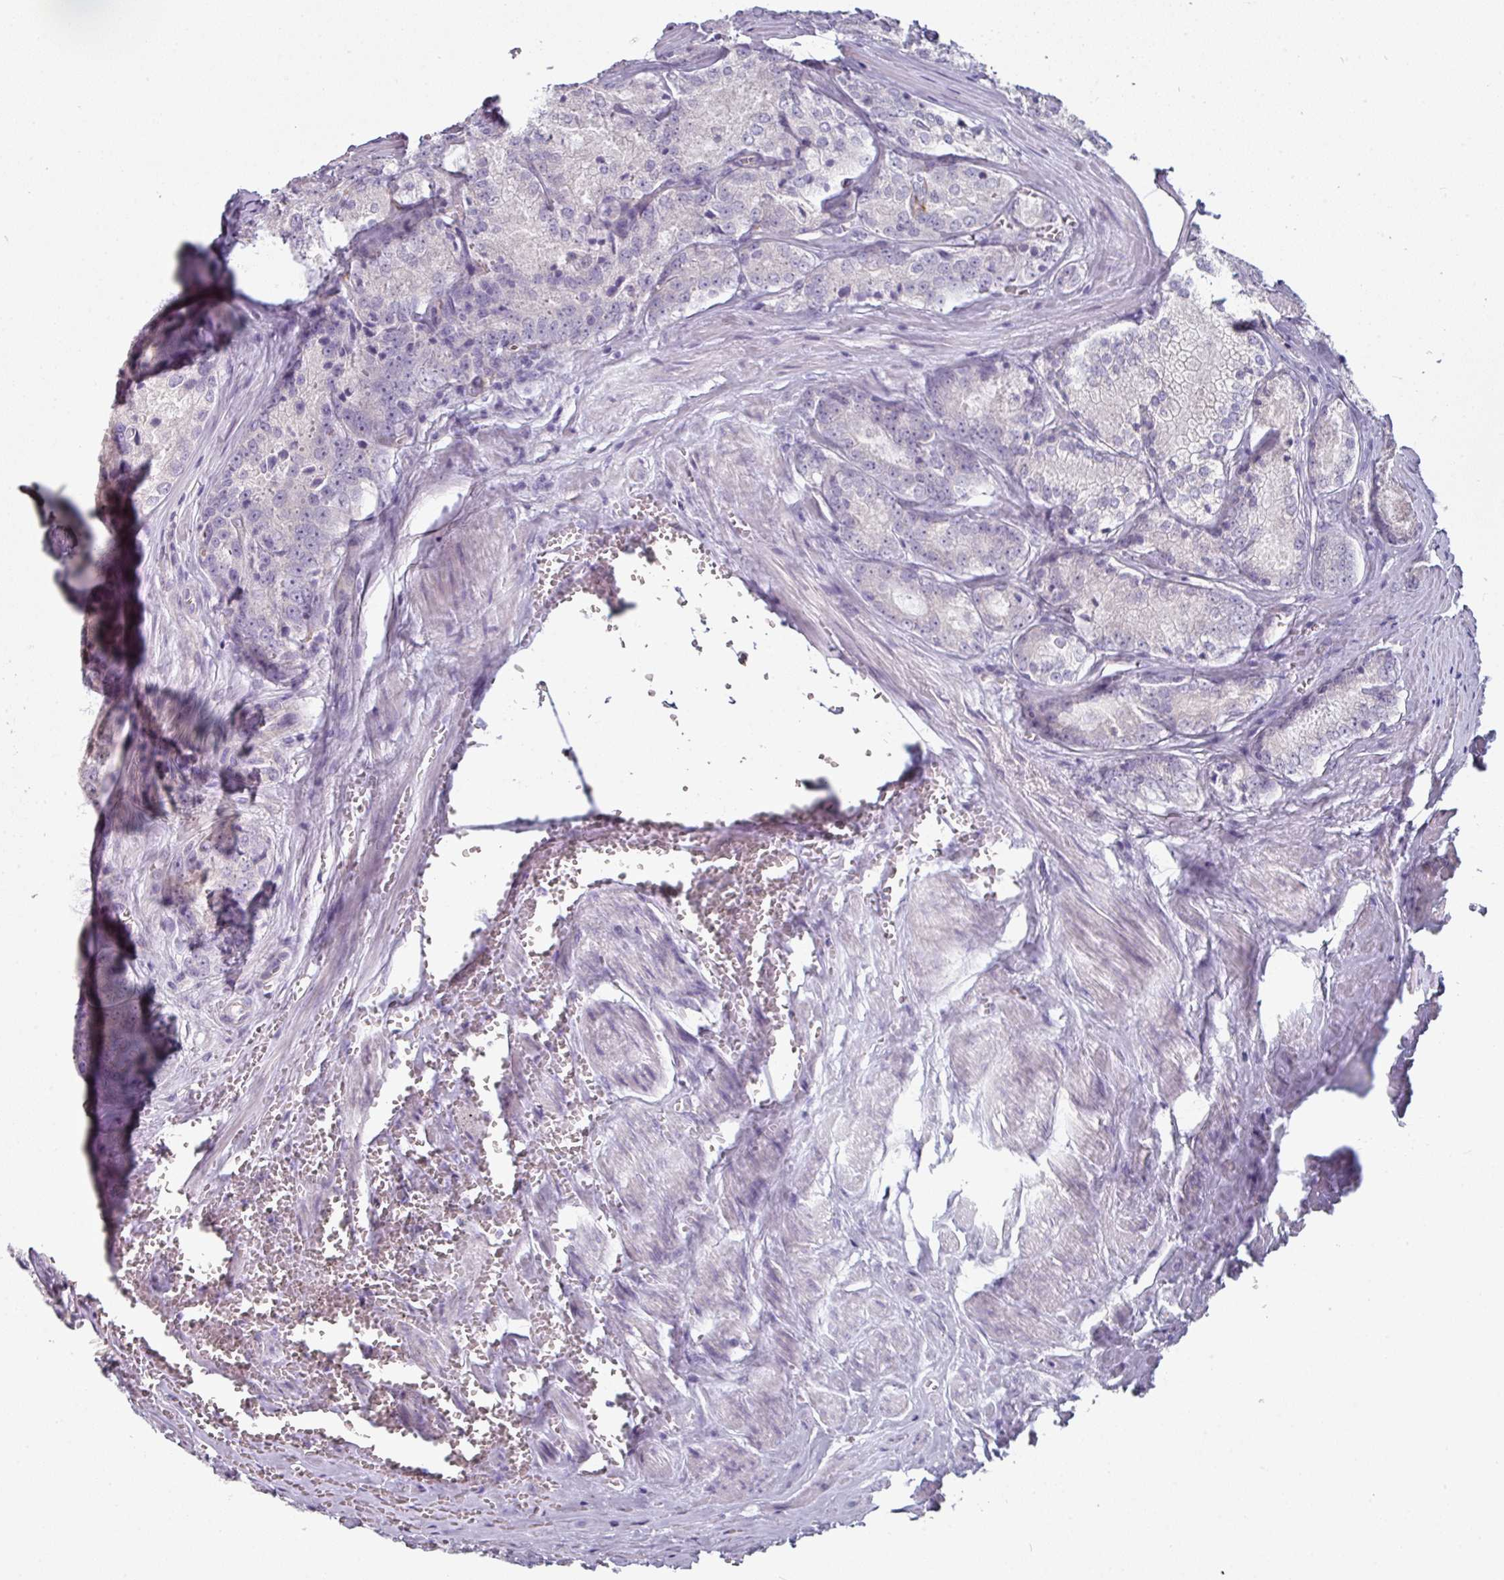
{"staining": {"intensity": "negative", "quantity": "none", "location": "none"}, "tissue": "prostate cancer", "cell_type": "Tumor cells", "image_type": "cancer", "snomed": [{"axis": "morphology", "description": "Adenocarcinoma, Low grade"}, {"axis": "topography", "description": "Prostate"}], "caption": "Prostate cancer stained for a protein using immunohistochemistry reveals no positivity tumor cells.", "gene": "SLC17A7", "patient": {"sex": "male", "age": 68}}